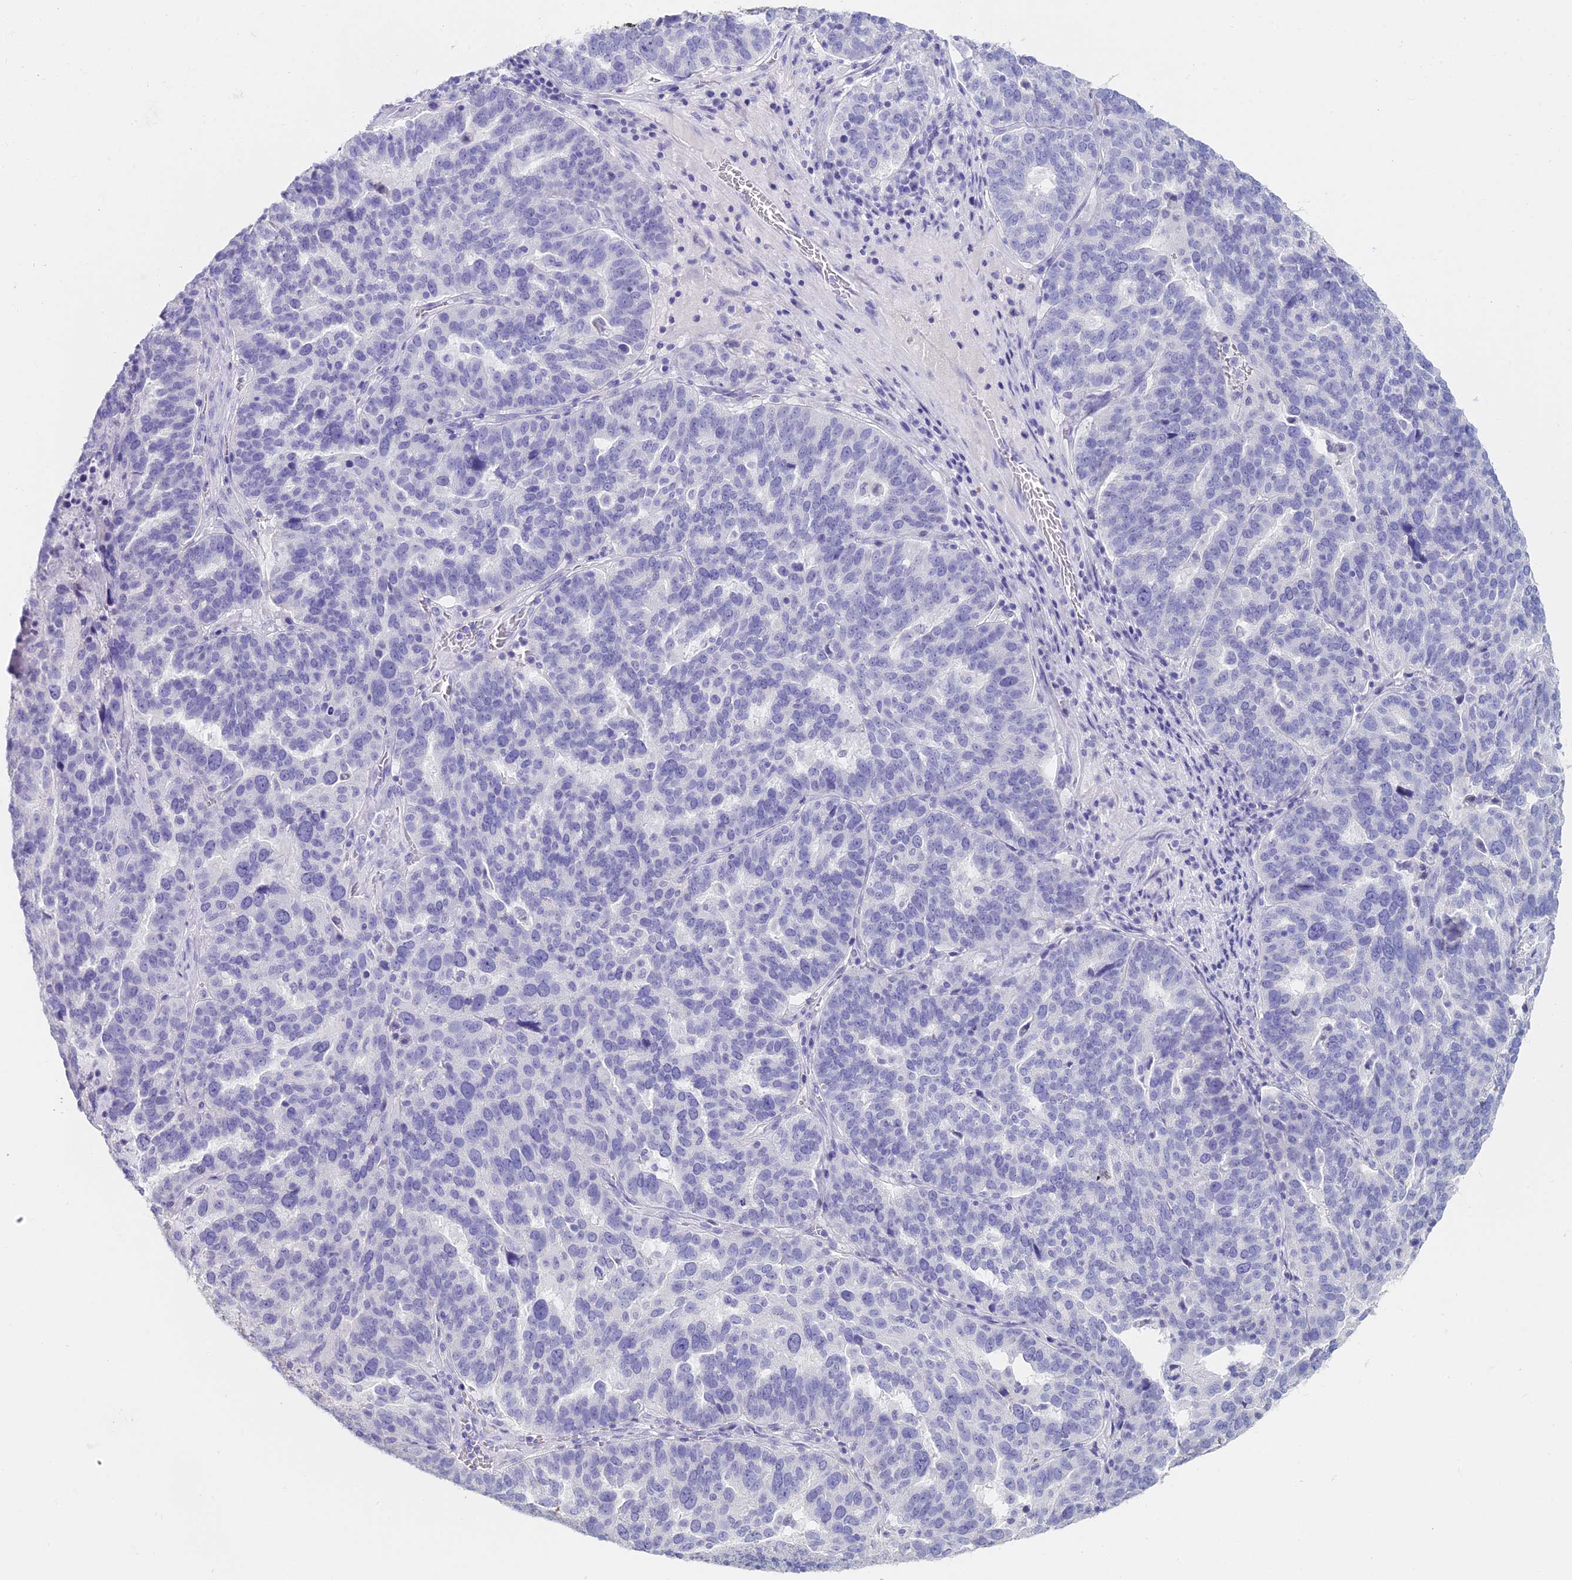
{"staining": {"intensity": "negative", "quantity": "none", "location": "none"}, "tissue": "ovarian cancer", "cell_type": "Tumor cells", "image_type": "cancer", "snomed": [{"axis": "morphology", "description": "Cystadenocarcinoma, serous, NOS"}, {"axis": "topography", "description": "Ovary"}], "caption": "Immunohistochemistry (IHC) image of neoplastic tissue: human ovarian cancer (serous cystadenocarcinoma) stained with DAB (3,3'-diaminobenzidine) exhibits no significant protein expression in tumor cells.", "gene": "ALPP", "patient": {"sex": "female", "age": 59}}